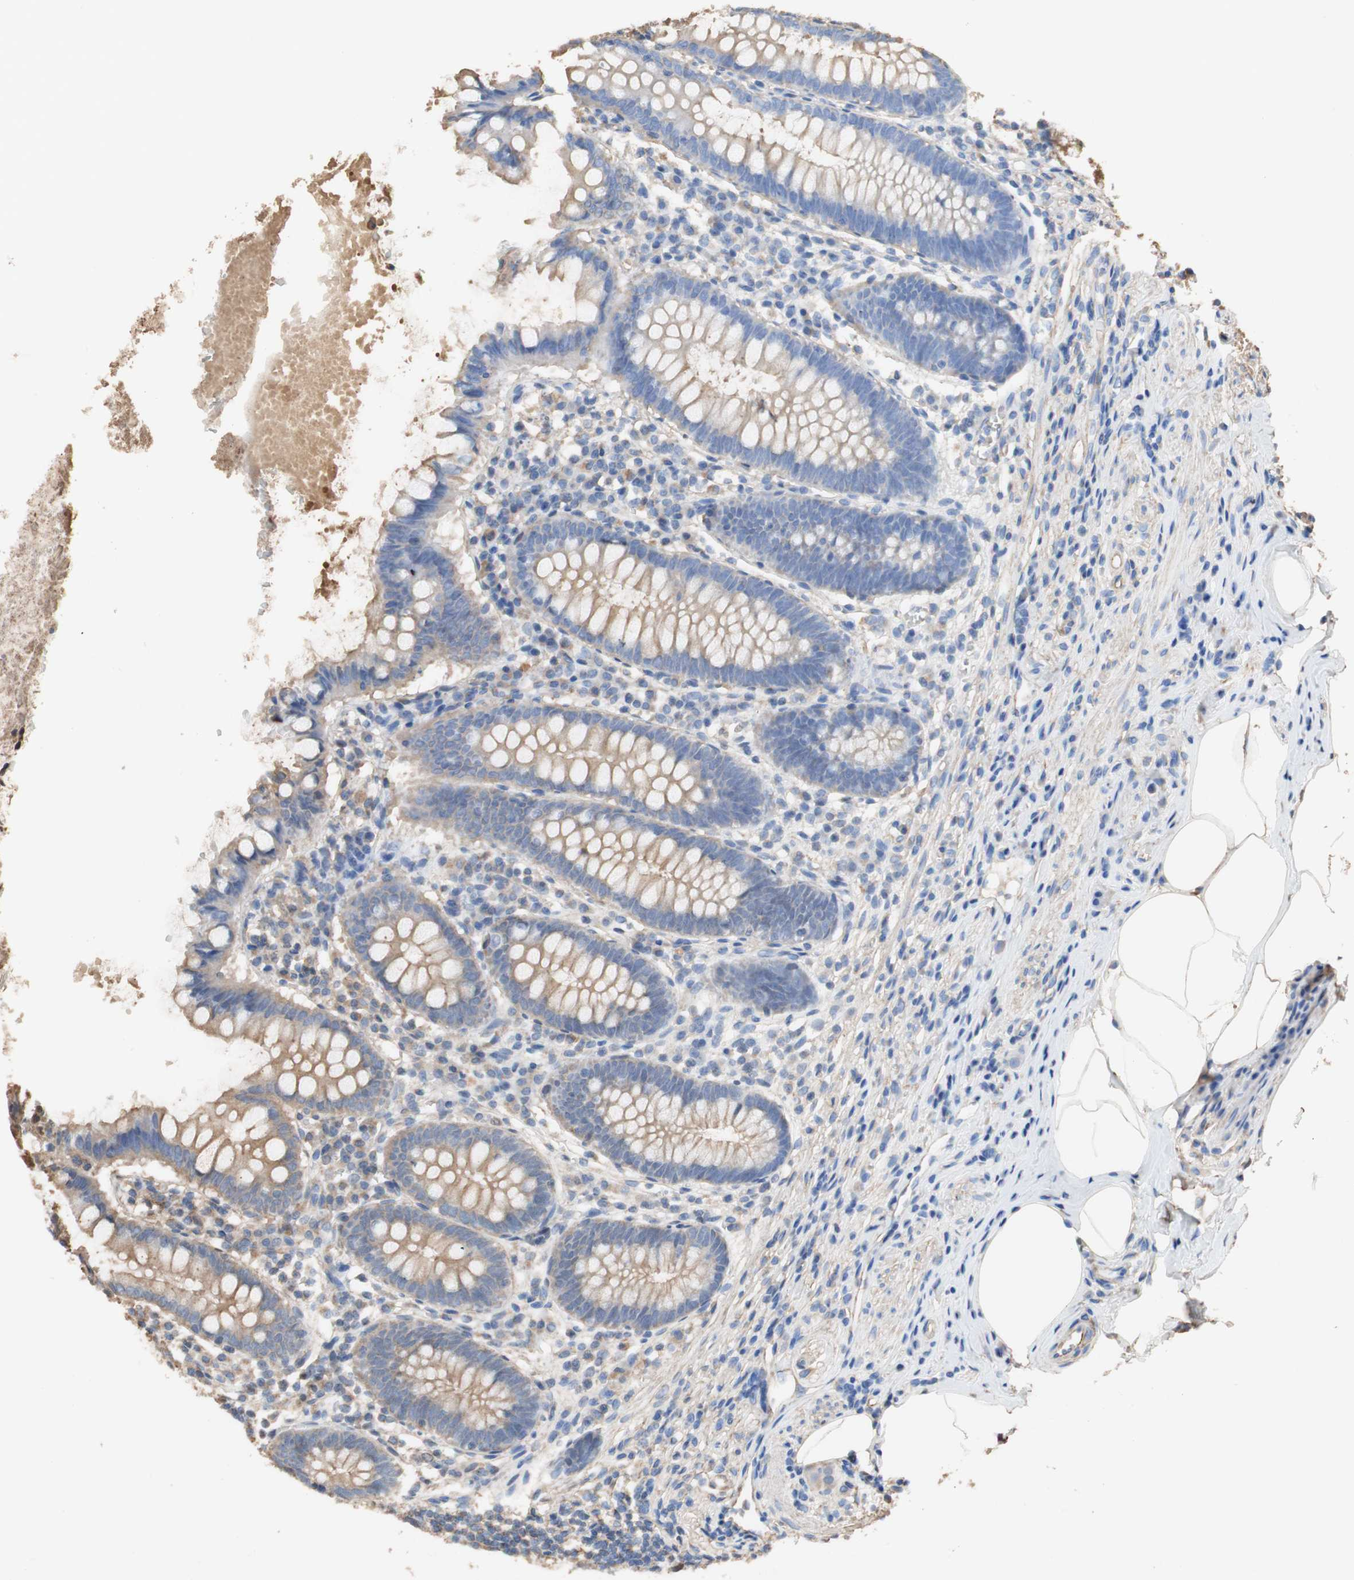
{"staining": {"intensity": "moderate", "quantity": ">75%", "location": "cytoplasmic/membranous,nuclear"}, "tissue": "appendix", "cell_type": "Glandular cells", "image_type": "normal", "snomed": [{"axis": "morphology", "description": "Normal tissue, NOS"}, {"axis": "topography", "description": "Appendix"}], "caption": "This image demonstrates normal appendix stained with IHC to label a protein in brown. The cytoplasmic/membranous,nuclear of glandular cells show moderate positivity for the protein. Nuclei are counter-stained blue.", "gene": "CDC5L", "patient": {"sex": "female", "age": 50}}